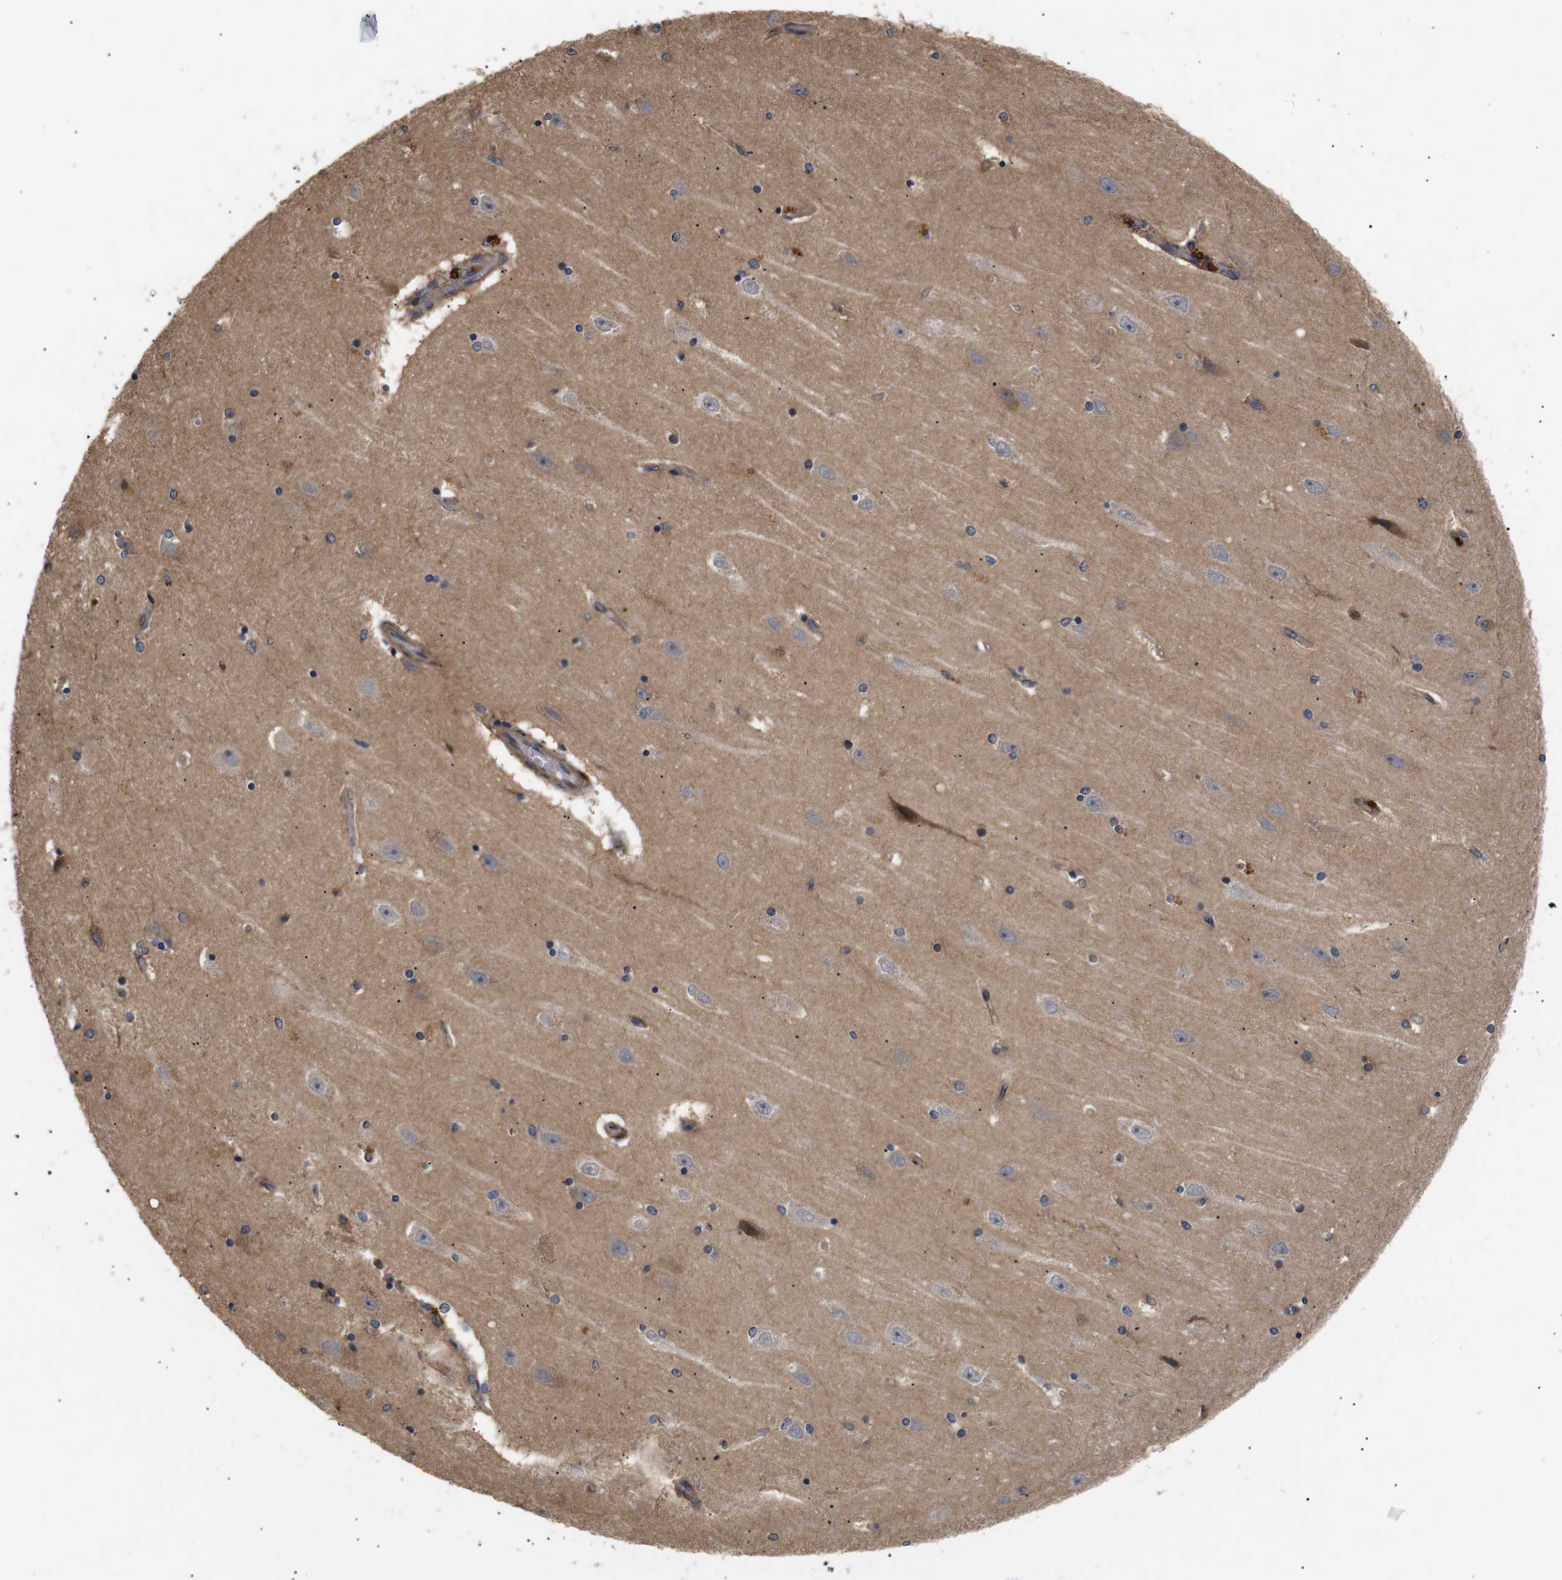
{"staining": {"intensity": "moderate", "quantity": "<25%", "location": "cytoplasmic/membranous"}, "tissue": "hippocampus", "cell_type": "Glial cells", "image_type": "normal", "snomed": [{"axis": "morphology", "description": "Normal tissue, NOS"}, {"axis": "topography", "description": "Hippocampus"}], "caption": "DAB immunohistochemical staining of unremarkable human hippocampus shows moderate cytoplasmic/membranous protein expression in about <25% of glial cells.", "gene": "DDR1", "patient": {"sex": "female", "age": 54}}